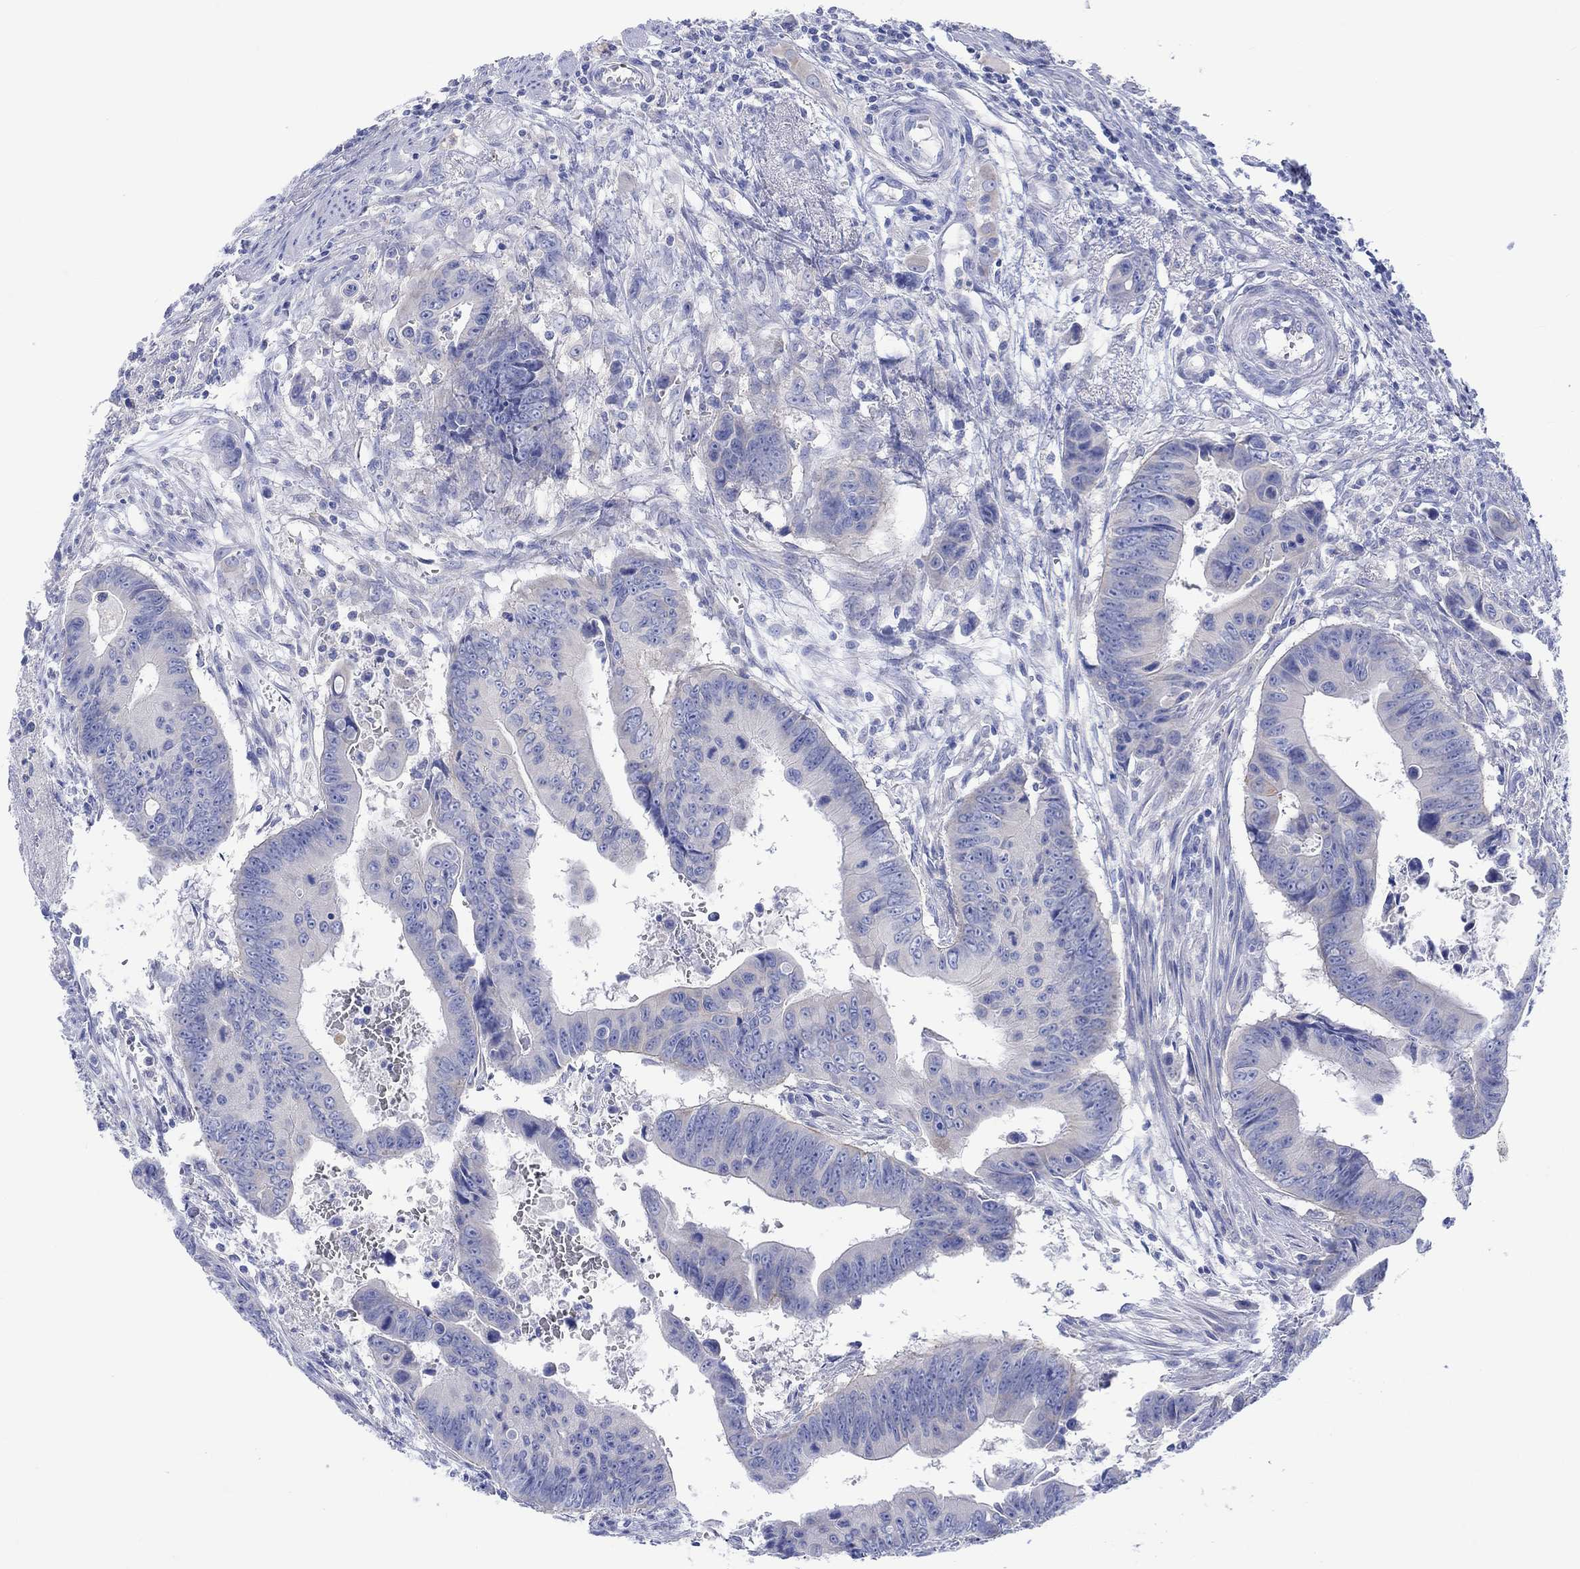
{"staining": {"intensity": "negative", "quantity": "none", "location": "none"}, "tissue": "colorectal cancer", "cell_type": "Tumor cells", "image_type": "cancer", "snomed": [{"axis": "morphology", "description": "Adenocarcinoma, NOS"}, {"axis": "topography", "description": "Colon"}], "caption": "Immunohistochemistry micrograph of neoplastic tissue: colorectal cancer (adenocarcinoma) stained with DAB (3,3'-diaminobenzidine) shows no significant protein expression in tumor cells.", "gene": "REEP6", "patient": {"sex": "female", "age": 87}}